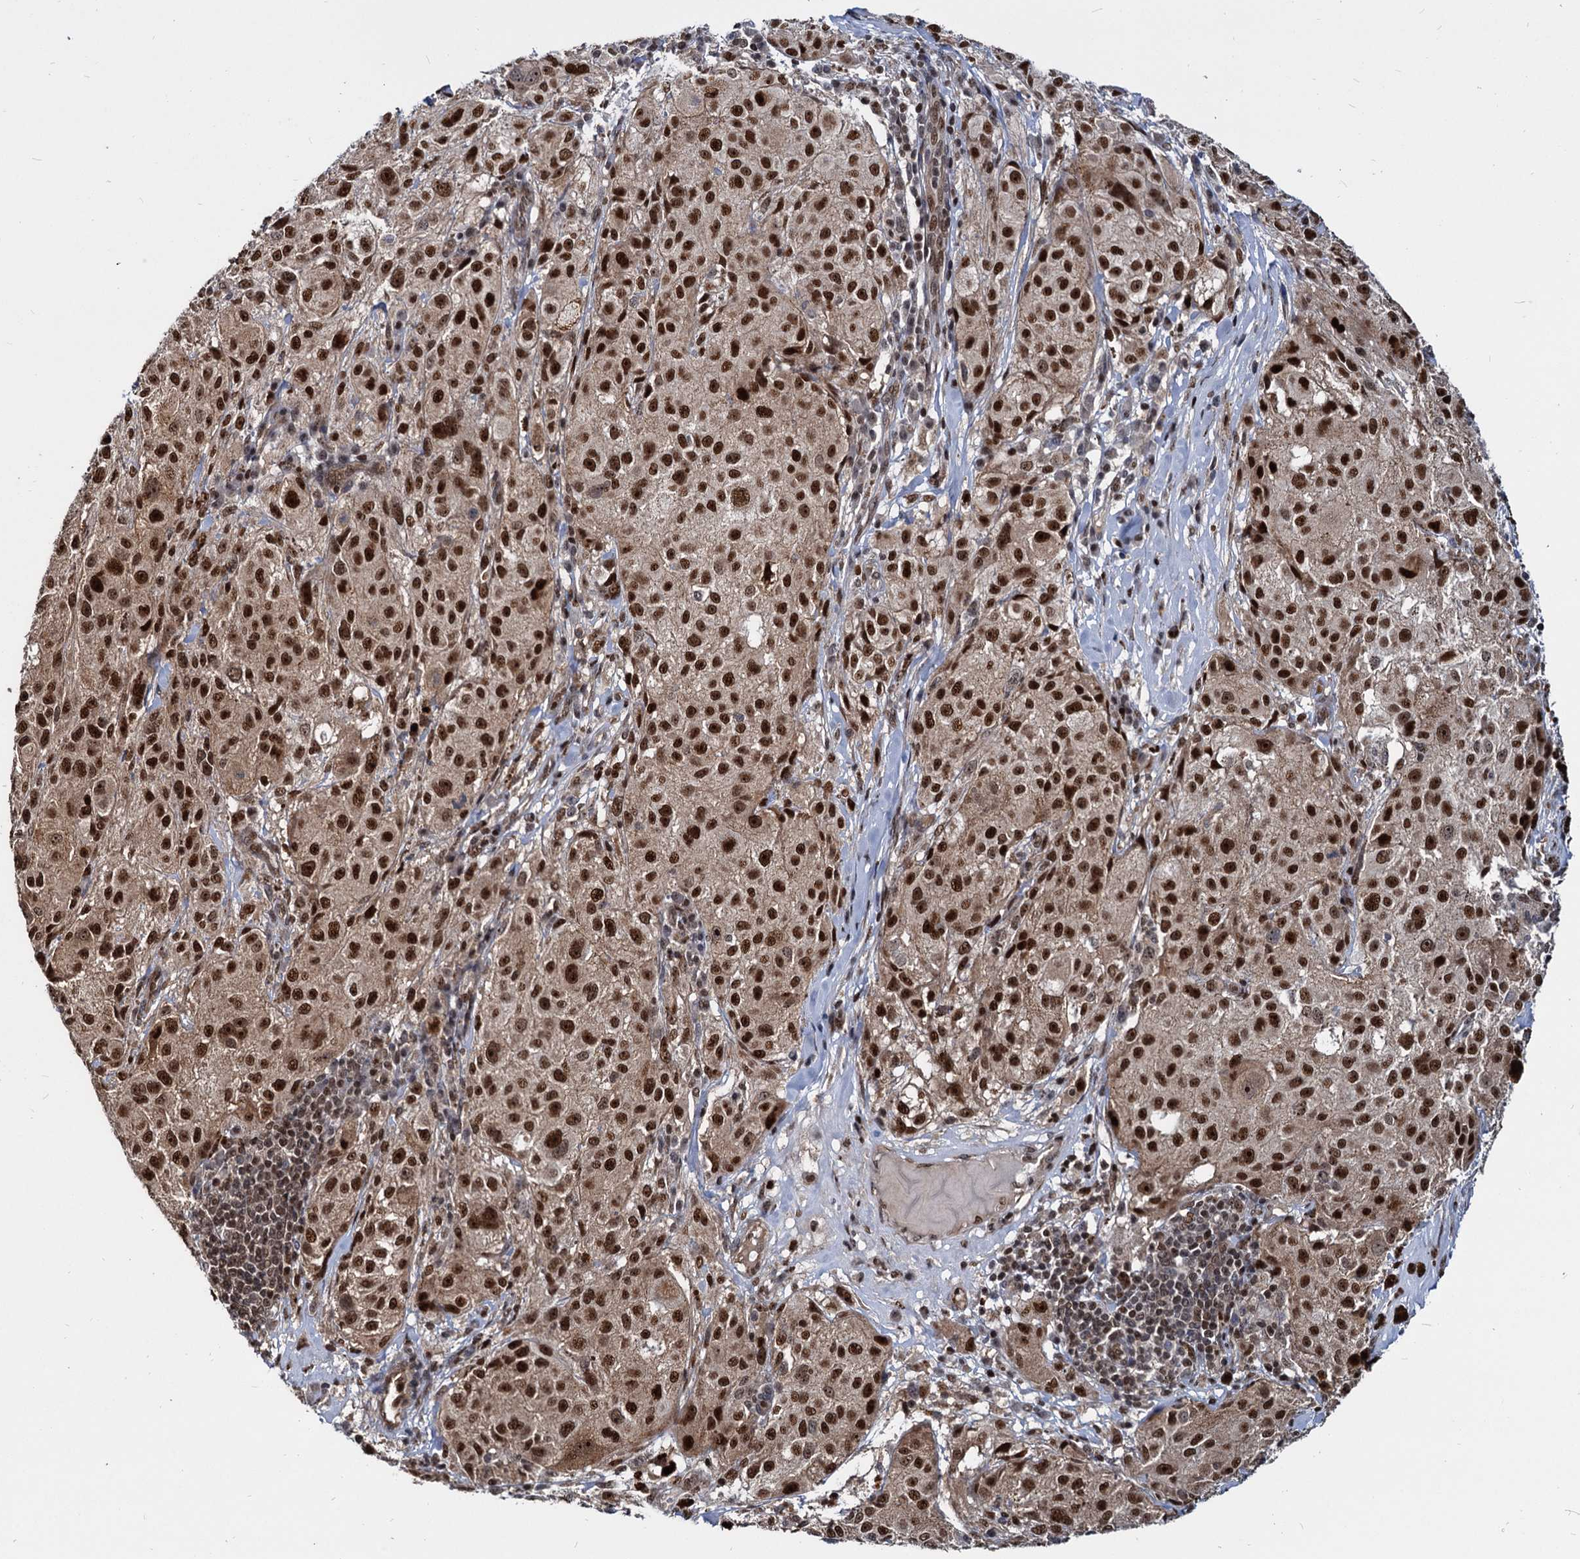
{"staining": {"intensity": "strong", "quantity": ">75%", "location": "nuclear"}, "tissue": "melanoma", "cell_type": "Tumor cells", "image_type": "cancer", "snomed": [{"axis": "morphology", "description": "Necrosis, NOS"}, {"axis": "morphology", "description": "Malignant melanoma, NOS"}, {"axis": "topography", "description": "Skin"}], "caption": "Melanoma stained with immunohistochemistry demonstrates strong nuclear staining in approximately >75% of tumor cells.", "gene": "UBLCP1", "patient": {"sex": "female", "age": 87}}